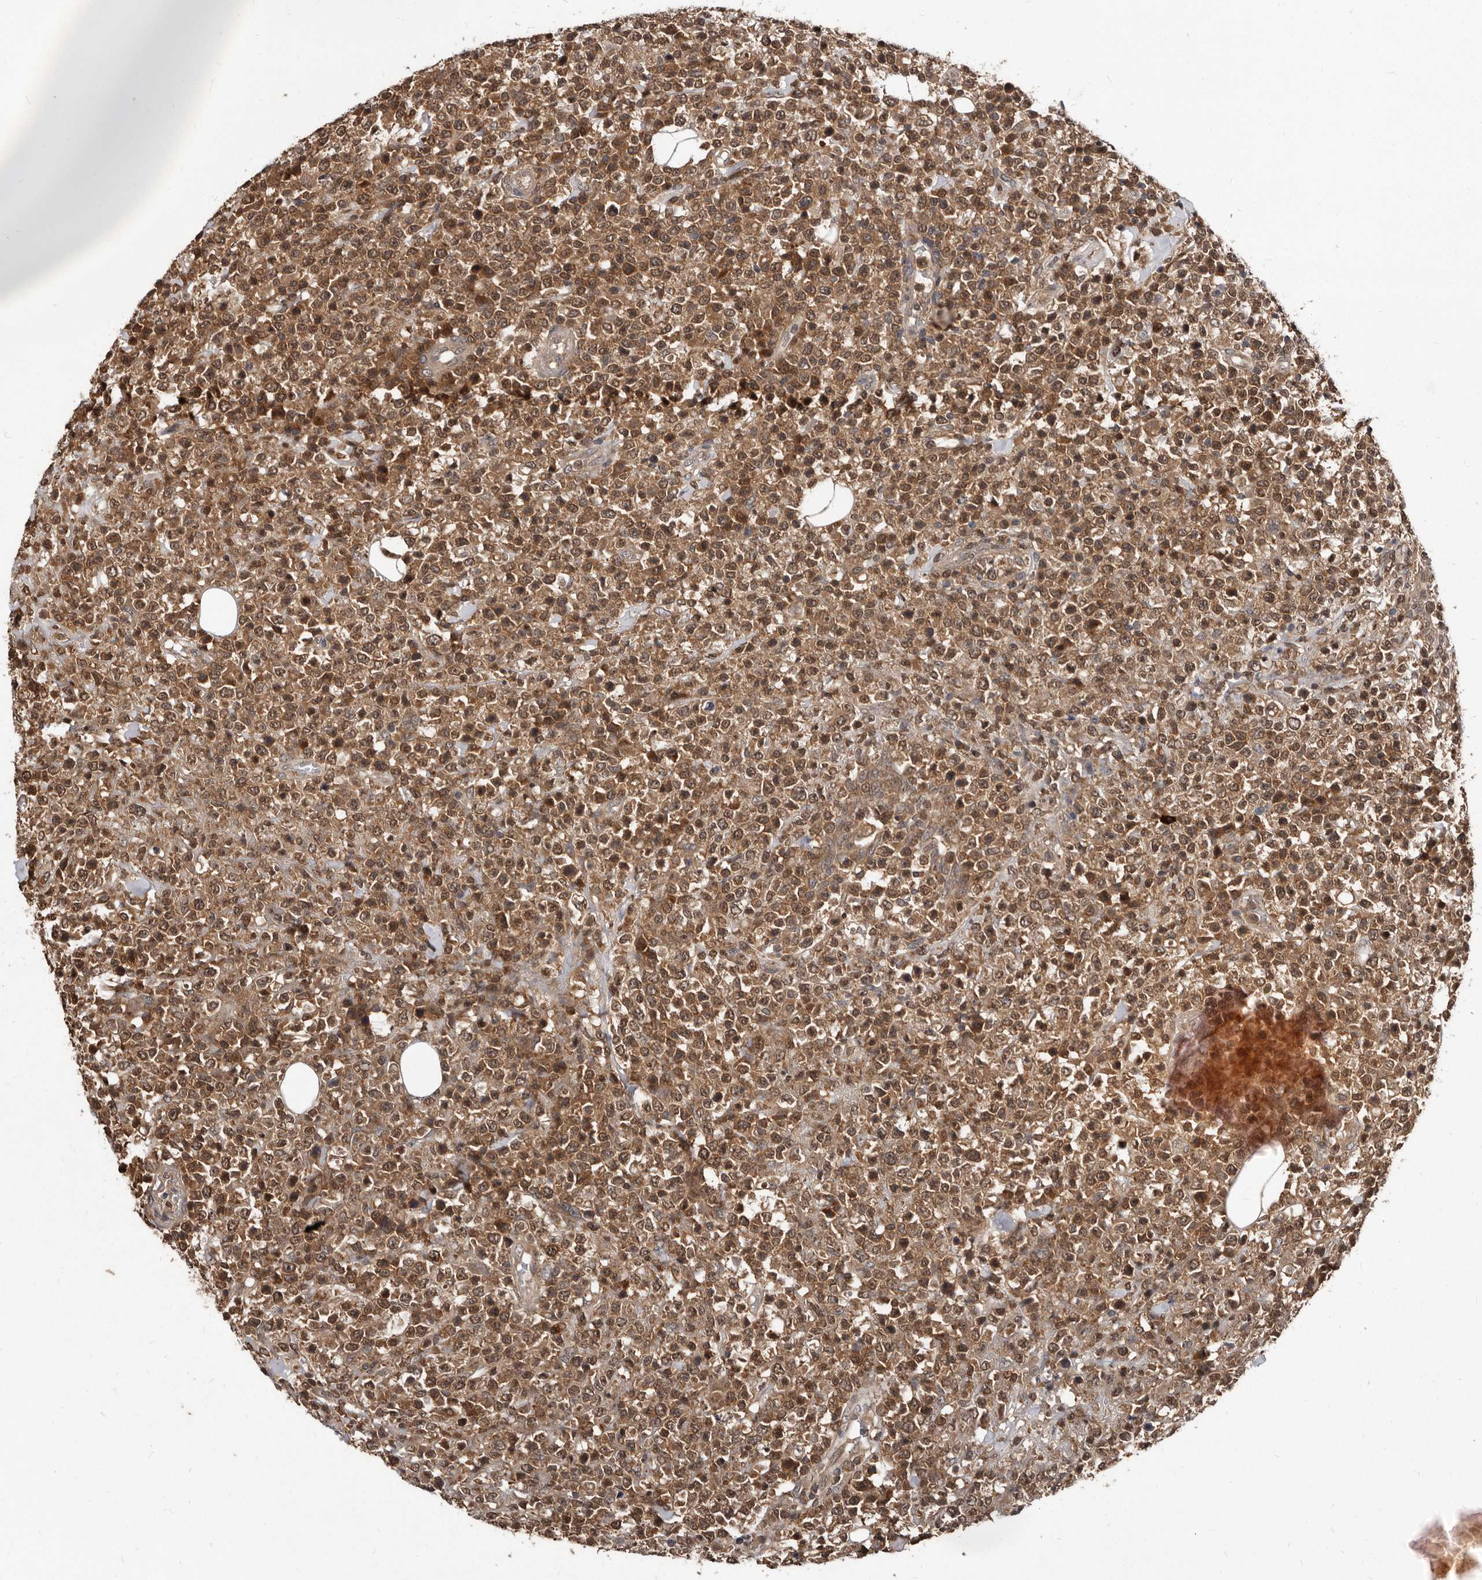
{"staining": {"intensity": "moderate", "quantity": ">75%", "location": "cytoplasmic/membranous"}, "tissue": "lymphoma", "cell_type": "Tumor cells", "image_type": "cancer", "snomed": [{"axis": "morphology", "description": "Malignant lymphoma, non-Hodgkin's type, High grade"}, {"axis": "topography", "description": "Colon"}], "caption": "Protein staining displays moderate cytoplasmic/membranous positivity in about >75% of tumor cells in lymphoma.", "gene": "PMVK", "patient": {"sex": "female", "age": 53}}